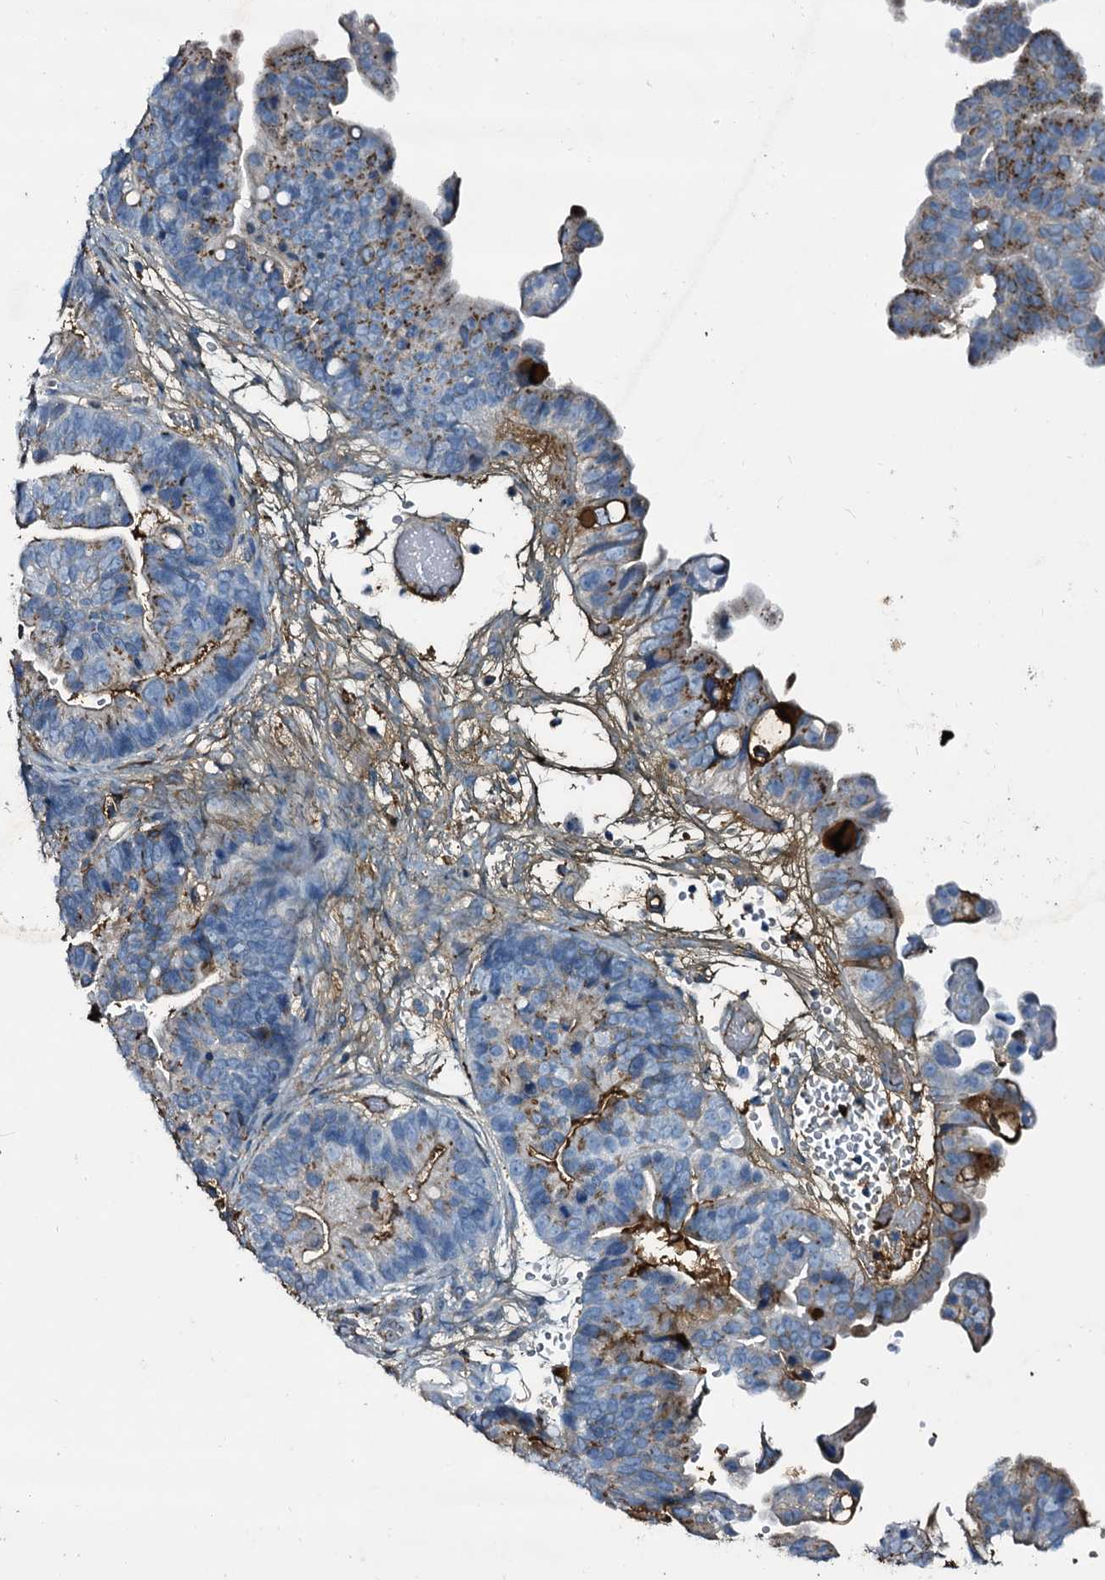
{"staining": {"intensity": "moderate", "quantity": "25%-75%", "location": "cytoplasmic/membranous"}, "tissue": "ovarian cancer", "cell_type": "Tumor cells", "image_type": "cancer", "snomed": [{"axis": "morphology", "description": "Cystadenocarcinoma, serous, NOS"}, {"axis": "topography", "description": "Ovary"}], "caption": "There is medium levels of moderate cytoplasmic/membranous positivity in tumor cells of ovarian cancer (serous cystadenocarcinoma), as demonstrated by immunohistochemical staining (brown color).", "gene": "EDN1", "patient": {"sex": "female", "age": 56}}